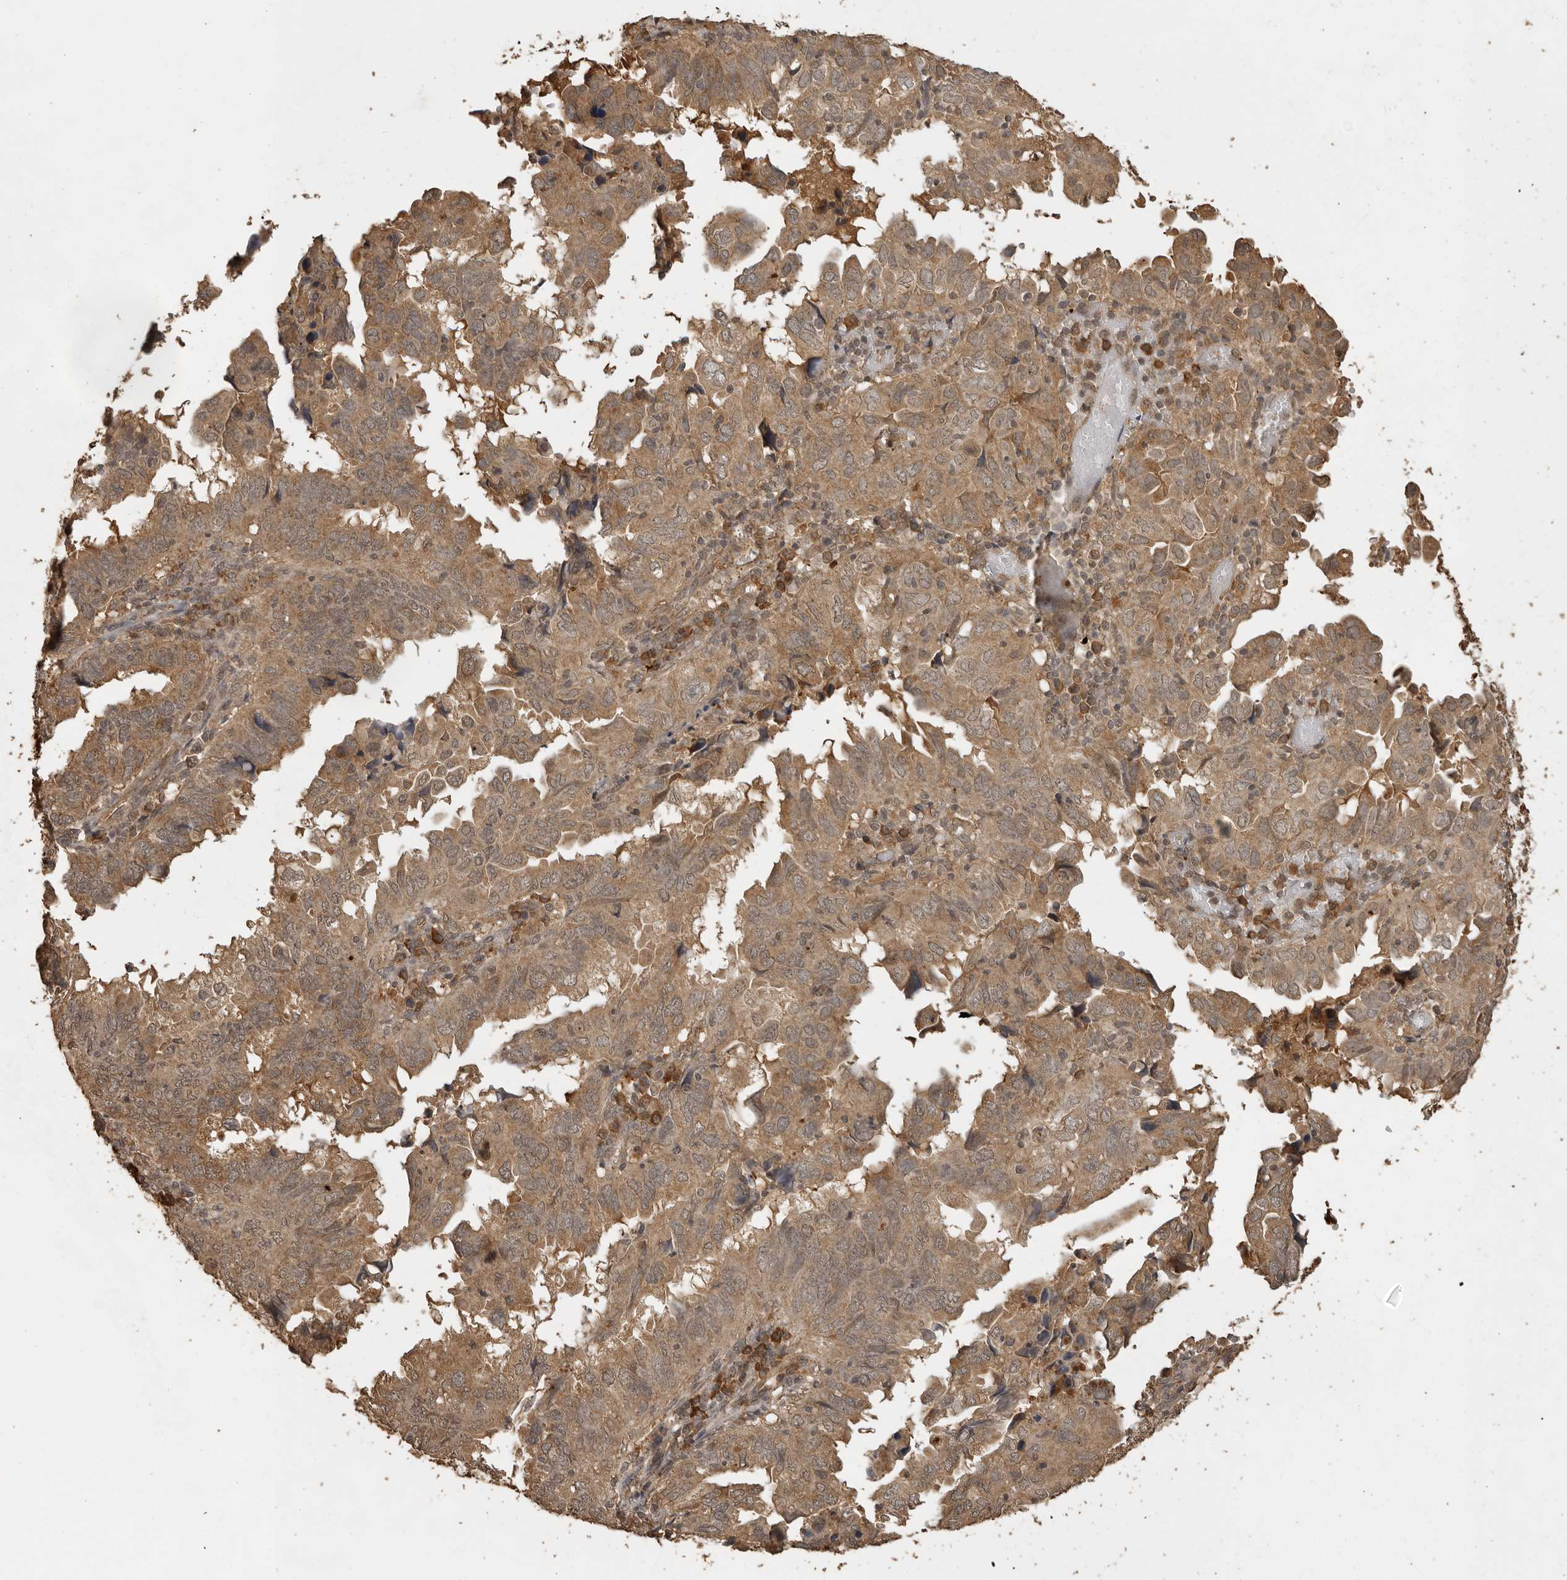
{"staining": {"intensity": "moderate", "quantity": ">75%", "location": "cytoplasmic/membranous"}, "tissue": "endometrial cancer", "cell_type": "Tumor cells", "image_type": "cancer", "snomed": [{"axis": "morphology", "description": "Adenocarcinoma, NOS"}, {"axis": "topography", "description": "Uterus"}], "caption": "Endometrial adenocarcinoma stained with a brown dye shows moderate cytoplasmic/membranous positive expression in approximately >75% of tumor cells.", "gene": "CTF1", "patient": {"sex": "female", "age": 77}}